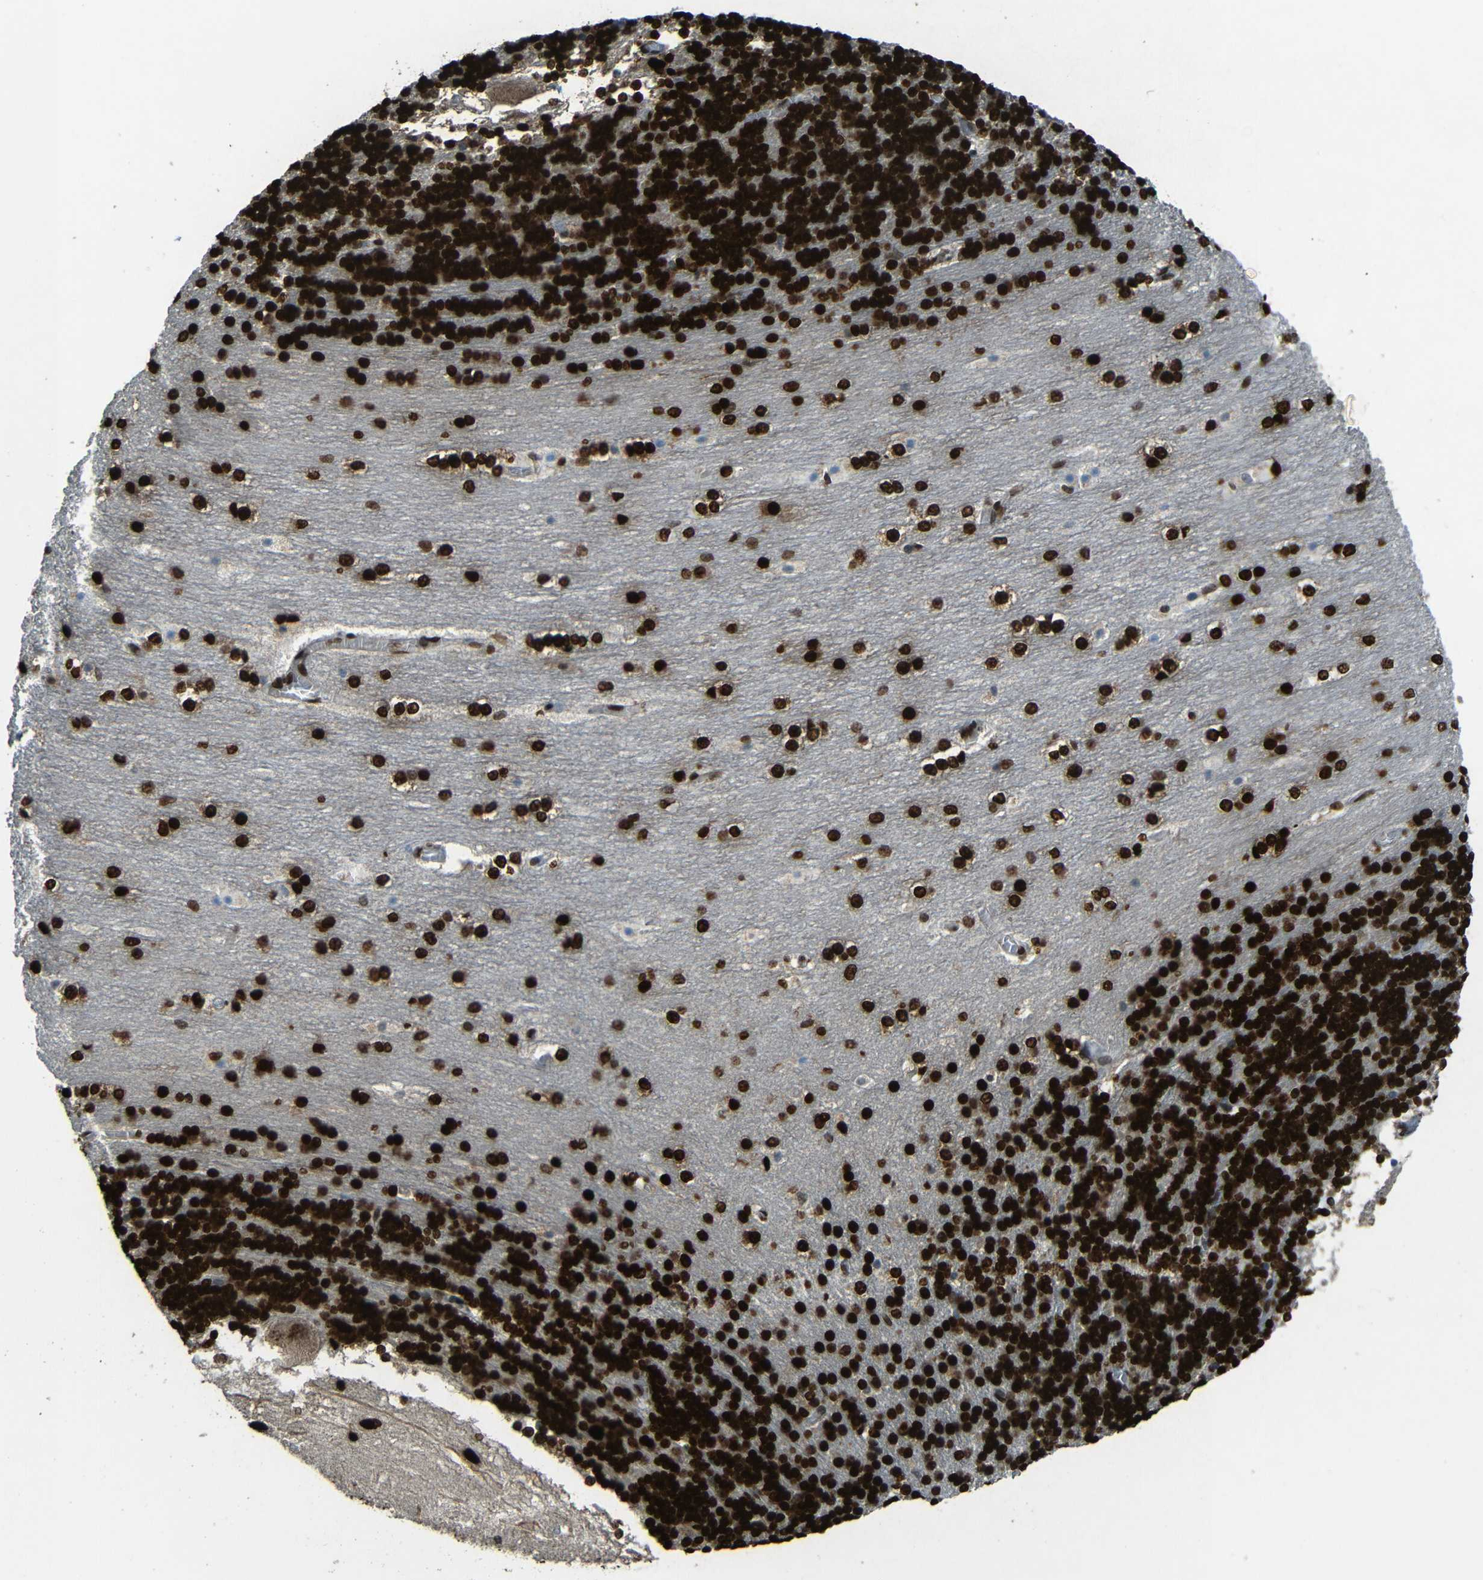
{"staining": {"intensity": "strong", "quantity": ">75%", "location": "nuclear"}, "tissue": "cerebellum", "cell_type": "Cells in granular layer", "image_type": "normal", "snomed": [{"axis": "morphology", "description": "Normal tissue, NOS"}, {"axis": "topography", "description": "Cerebellum"}], "caption": "Cerebellum stained for a protein (brown) displays strong nuclear positive positivity in about >75% of cells in granular layer.", "gene": "PSIP1", "patient": {"sex": "female", "age": 19}}